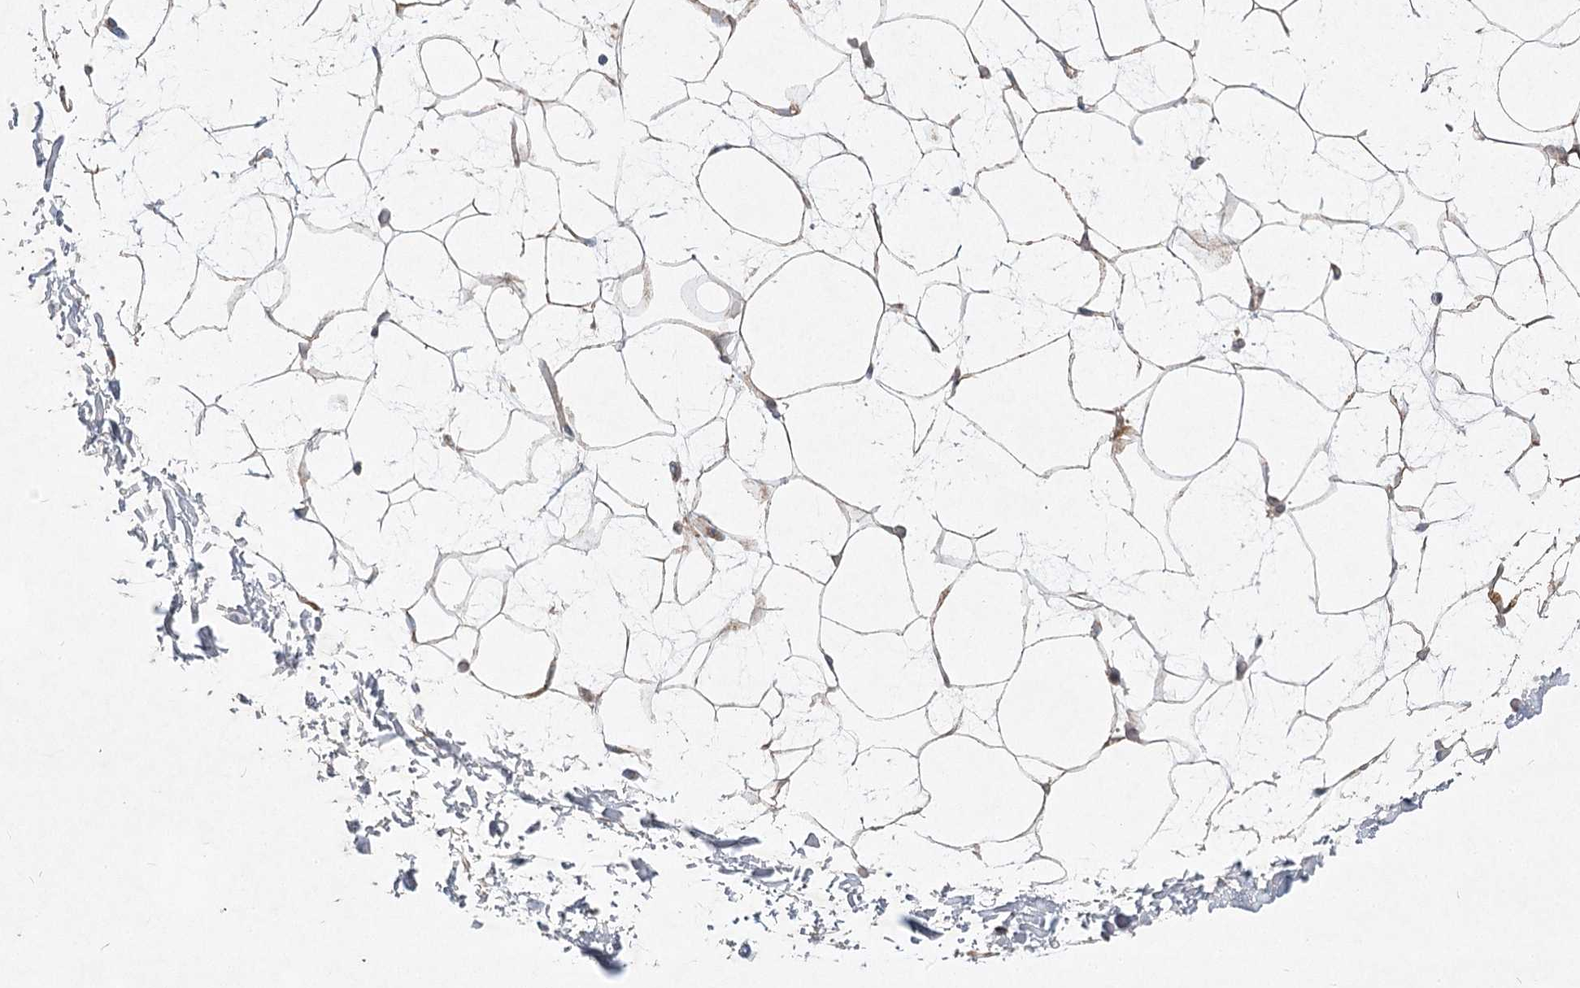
{"staining": {"intensity": "negative", "quantity": "none", "location": "none"}, "tissue": "adipose tissue", "cell_type": "Adipocytes", "image_type": "normal", "snomed": [{"axis": "morphology", "description": "Normal tissue, NOS"}, {"axis": "topography", "description": "Soft tissue"}], "caption": "This is an IHC histopathology image of benign human adipose tissue. There is no staining in adipocytes.", "gene": "PYROXD1", "patient": {"sex": "male", "age": 72}}